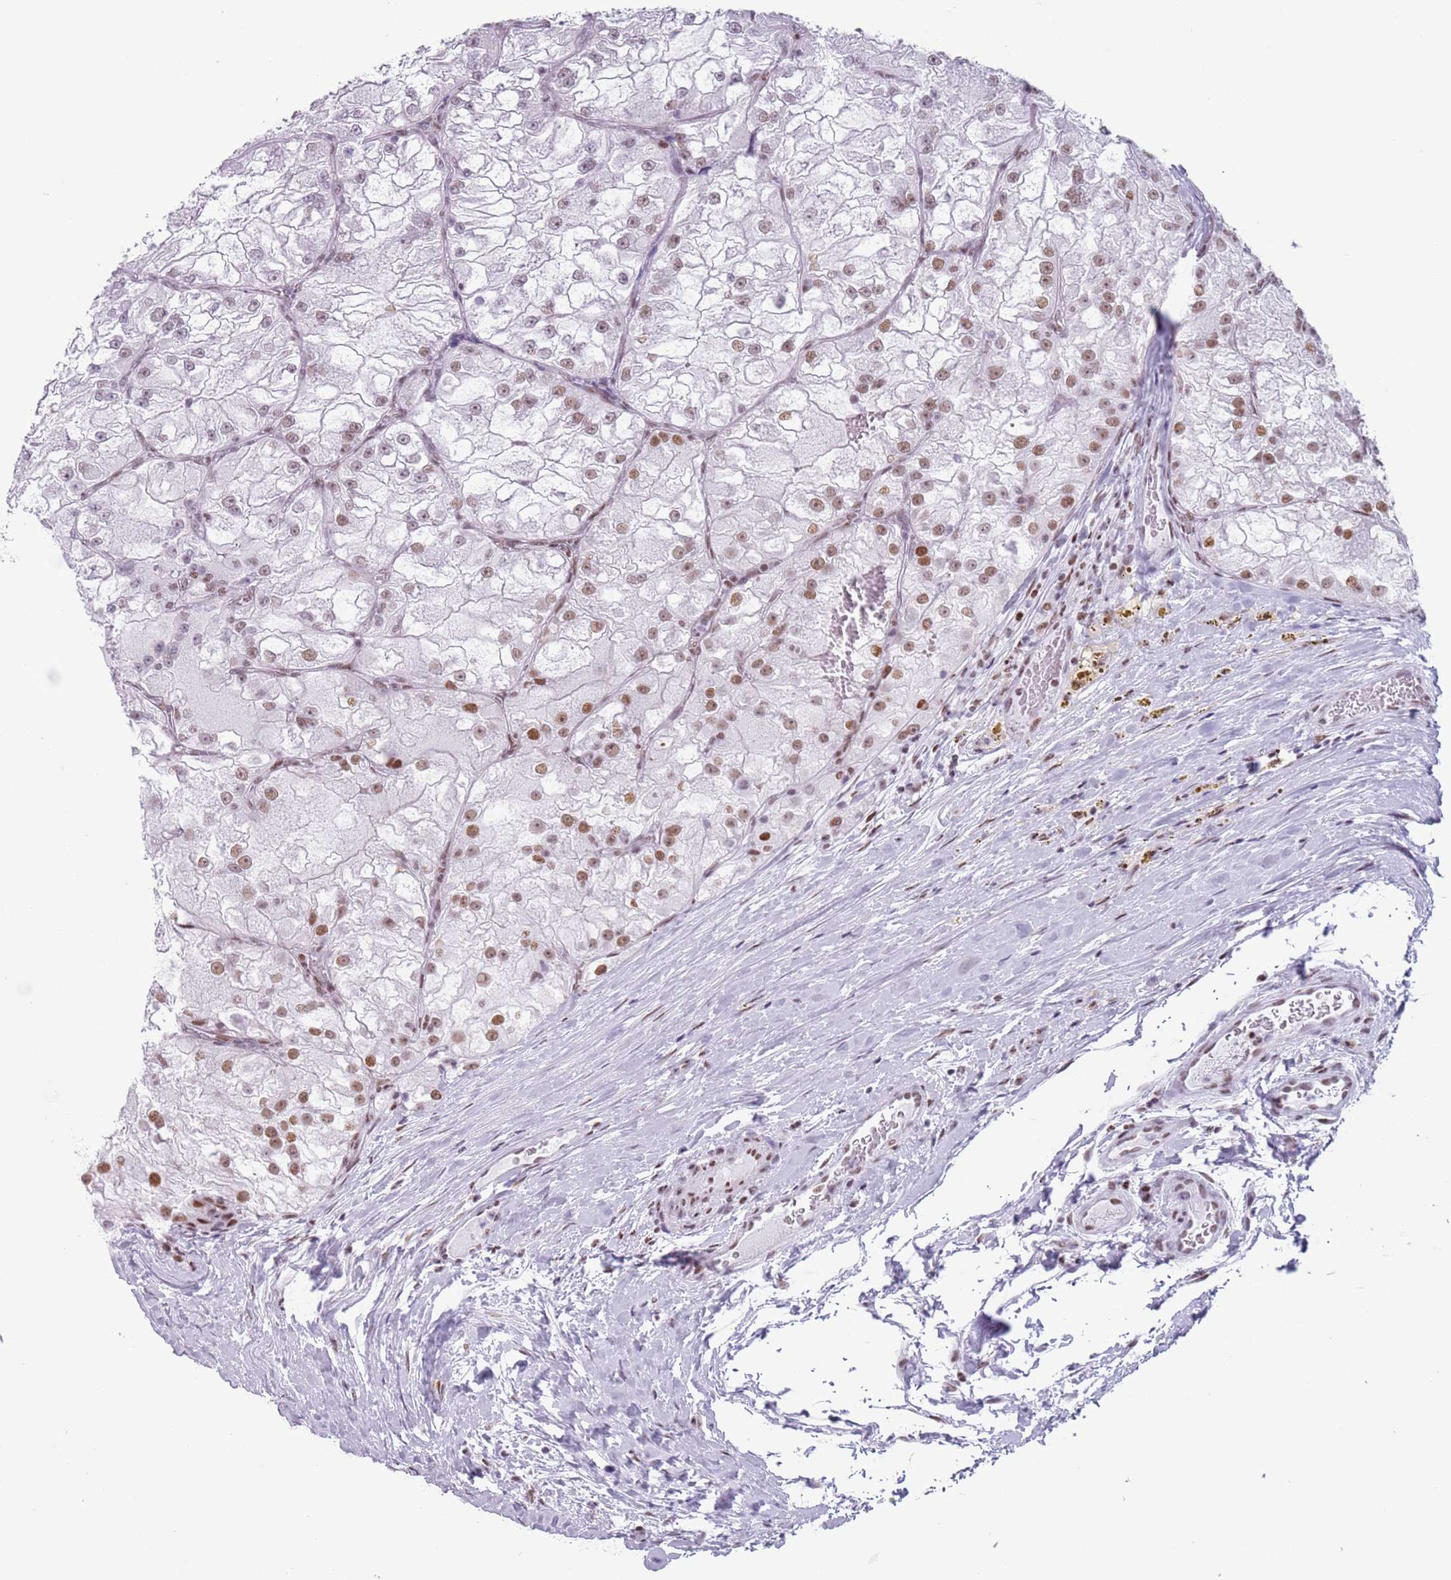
{"staining": {"intensity": "moderate", "quantity": "25%-75%", "location": "nuclear"}, "tissue": "renal cancer", "cell_type": "Tumor cells", "image_type": "cancer", "snomed": [{"axis": "morphology", "description": "Adenocarcinoma, NOS"}, {"axis": "topography", "description": "Kidney"}], "caption": "Renal cancer tissue demonstrates moderate nuclear staining in approximately 25%-75% of tumor cells", "gene": "FAM104B", "patient": {"sex": "female", "age": 72}}